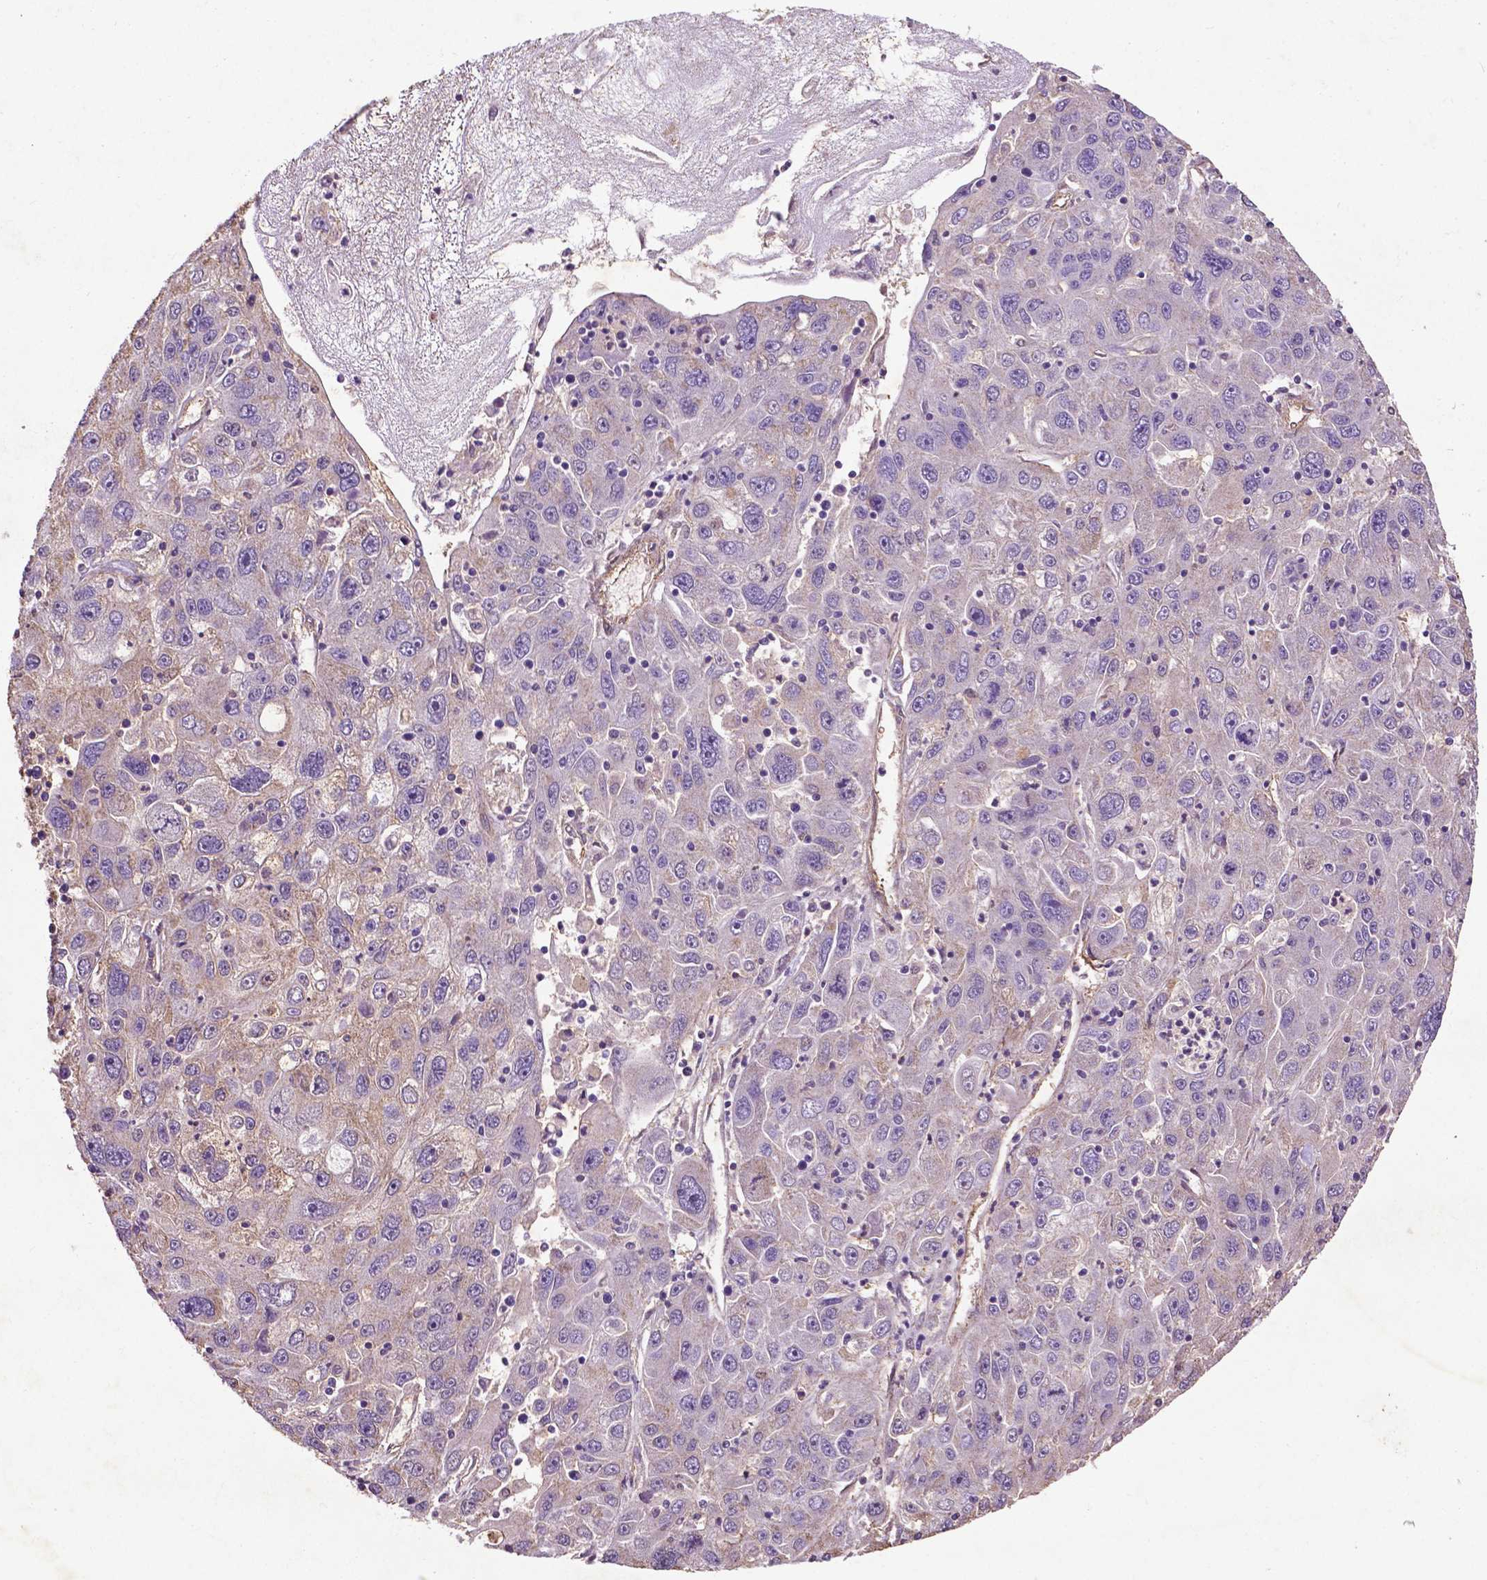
{"staining": {"intensity": "negative", "quantity": "none", "location": "none"}, "tissue": "stomach cancer", "cell_type": "Tumor cells", "image_type": "cancer", "snomed": [{"axis": "morphology", "description": "Adenocarcinoma, NOS"}, {"axis": "topography", "description": "Stomach"}], "caption": "Tumor cells show no significant protein staining in stomach adenocarcinoma.", "gene": "RRAS", "patient": {"sex": "male", "age": 56}}